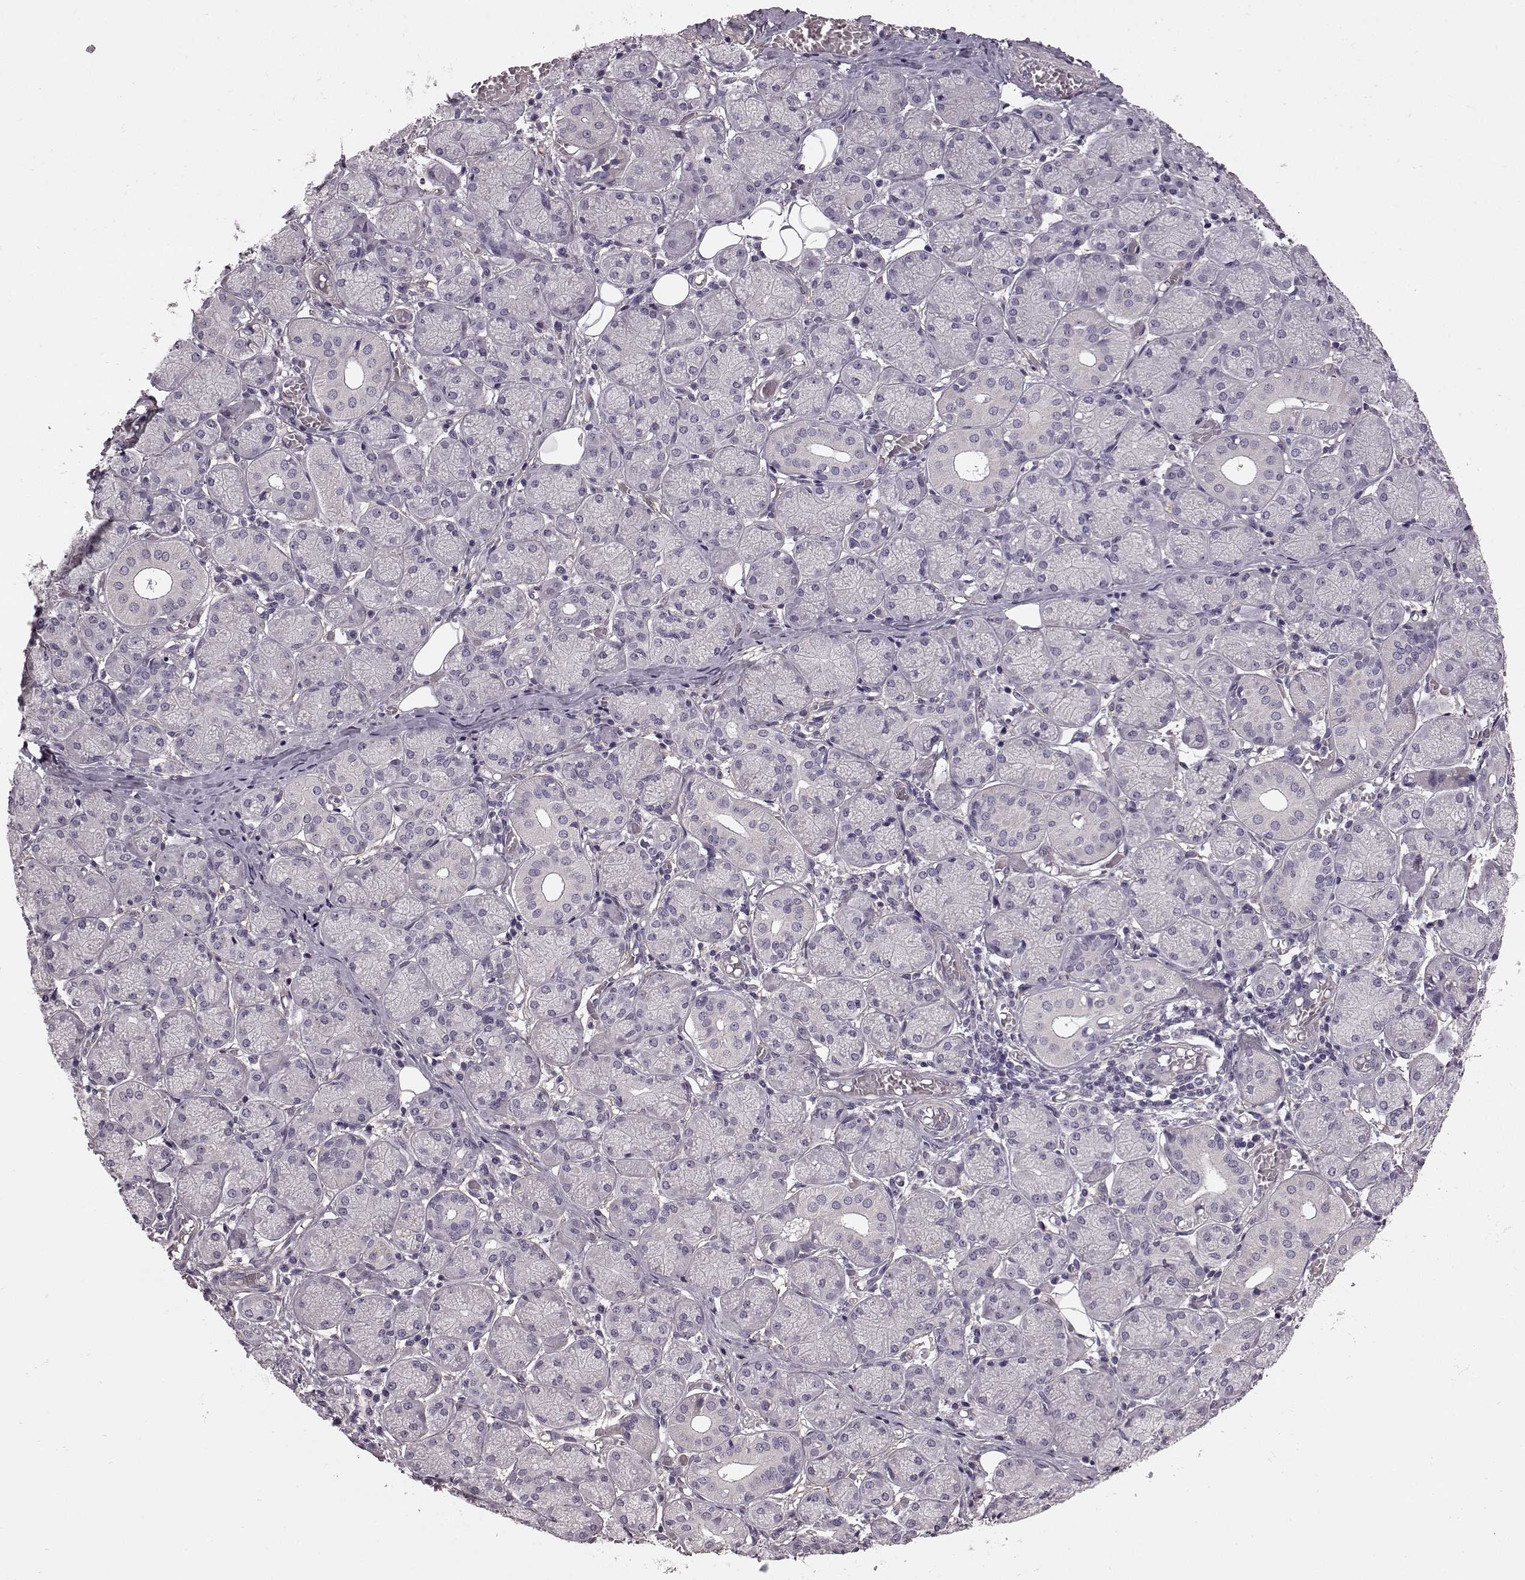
{"staining": {"intensity": "negative", "quantity": "none", "location": "none"}, "tissue": "salivary gland", "cell_type": "Glandular cells", "image_type": "normal", "snomed": [{"axis": "morphology", "description": "Normal tissue, NOS"}, {"axis": "topography", "description": "Salivary gland"}, {"axis": "topography", "description": "Peripheral nerve tissue"}], "caption": "An image of salivary gland stained for a protein reveals no brown staining in glandular cells.", "gene": "GRK1", "patient": {"sex": "female", "age": 24}}